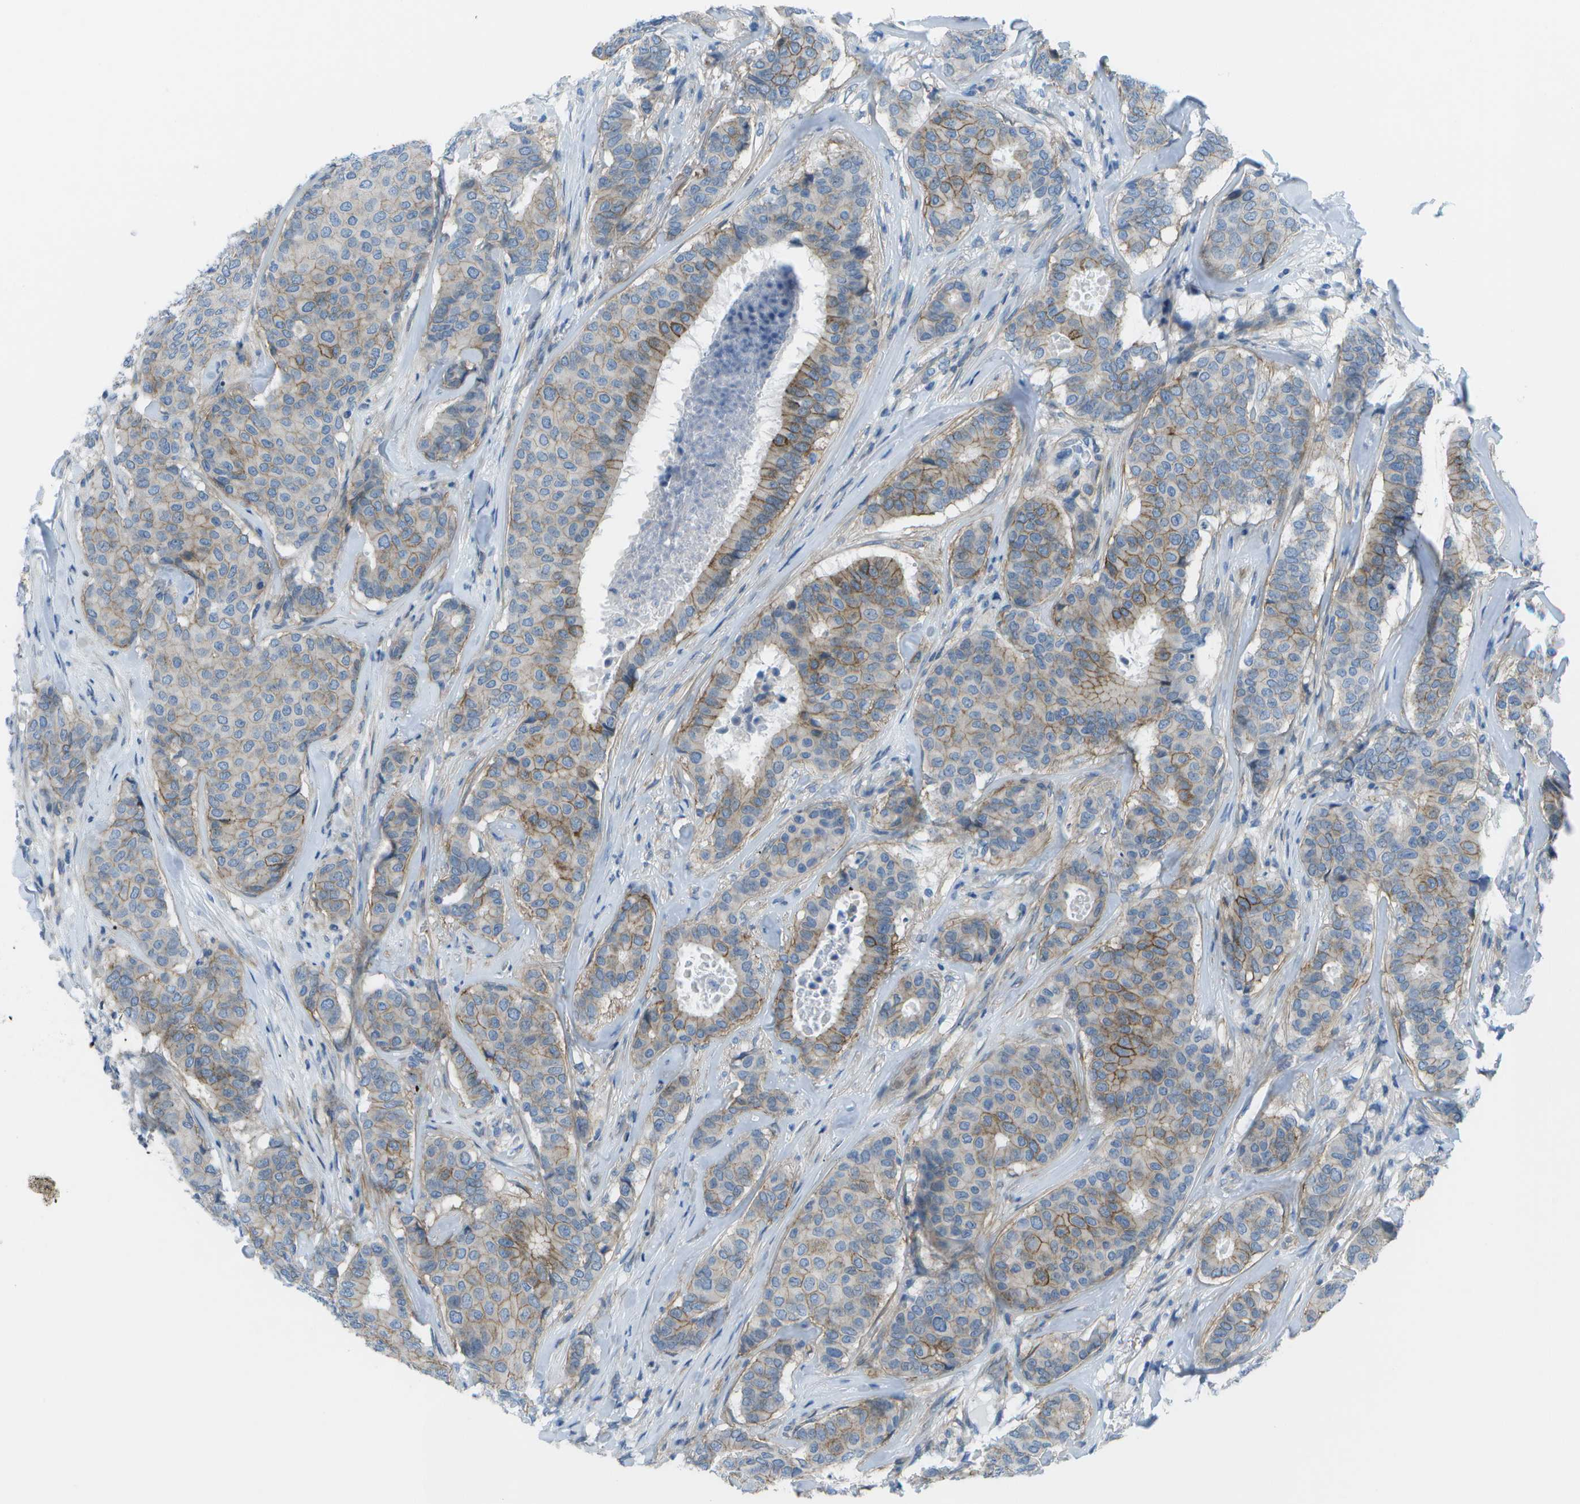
{"staining": {"intensity": "moderate", "quantity": "25%-75%", "location": "cytoplasmic/membranous"}, "tissue": "breast cancer", "cell_type": "Tumor cells", "image_type": "cancer", "snomed": [{"axis": "morphology", "description": "Duct carcinoma"}, {"axis": "topography", "description": "Breast"}], "caption": "A brown stain shows moderate cytoplasmic/membranous positivity of a protein in human breast invasive ductal carcinoma tumor cells.", "gene": "SORBS3", "patient": {"sex": "female", "age": 75}}